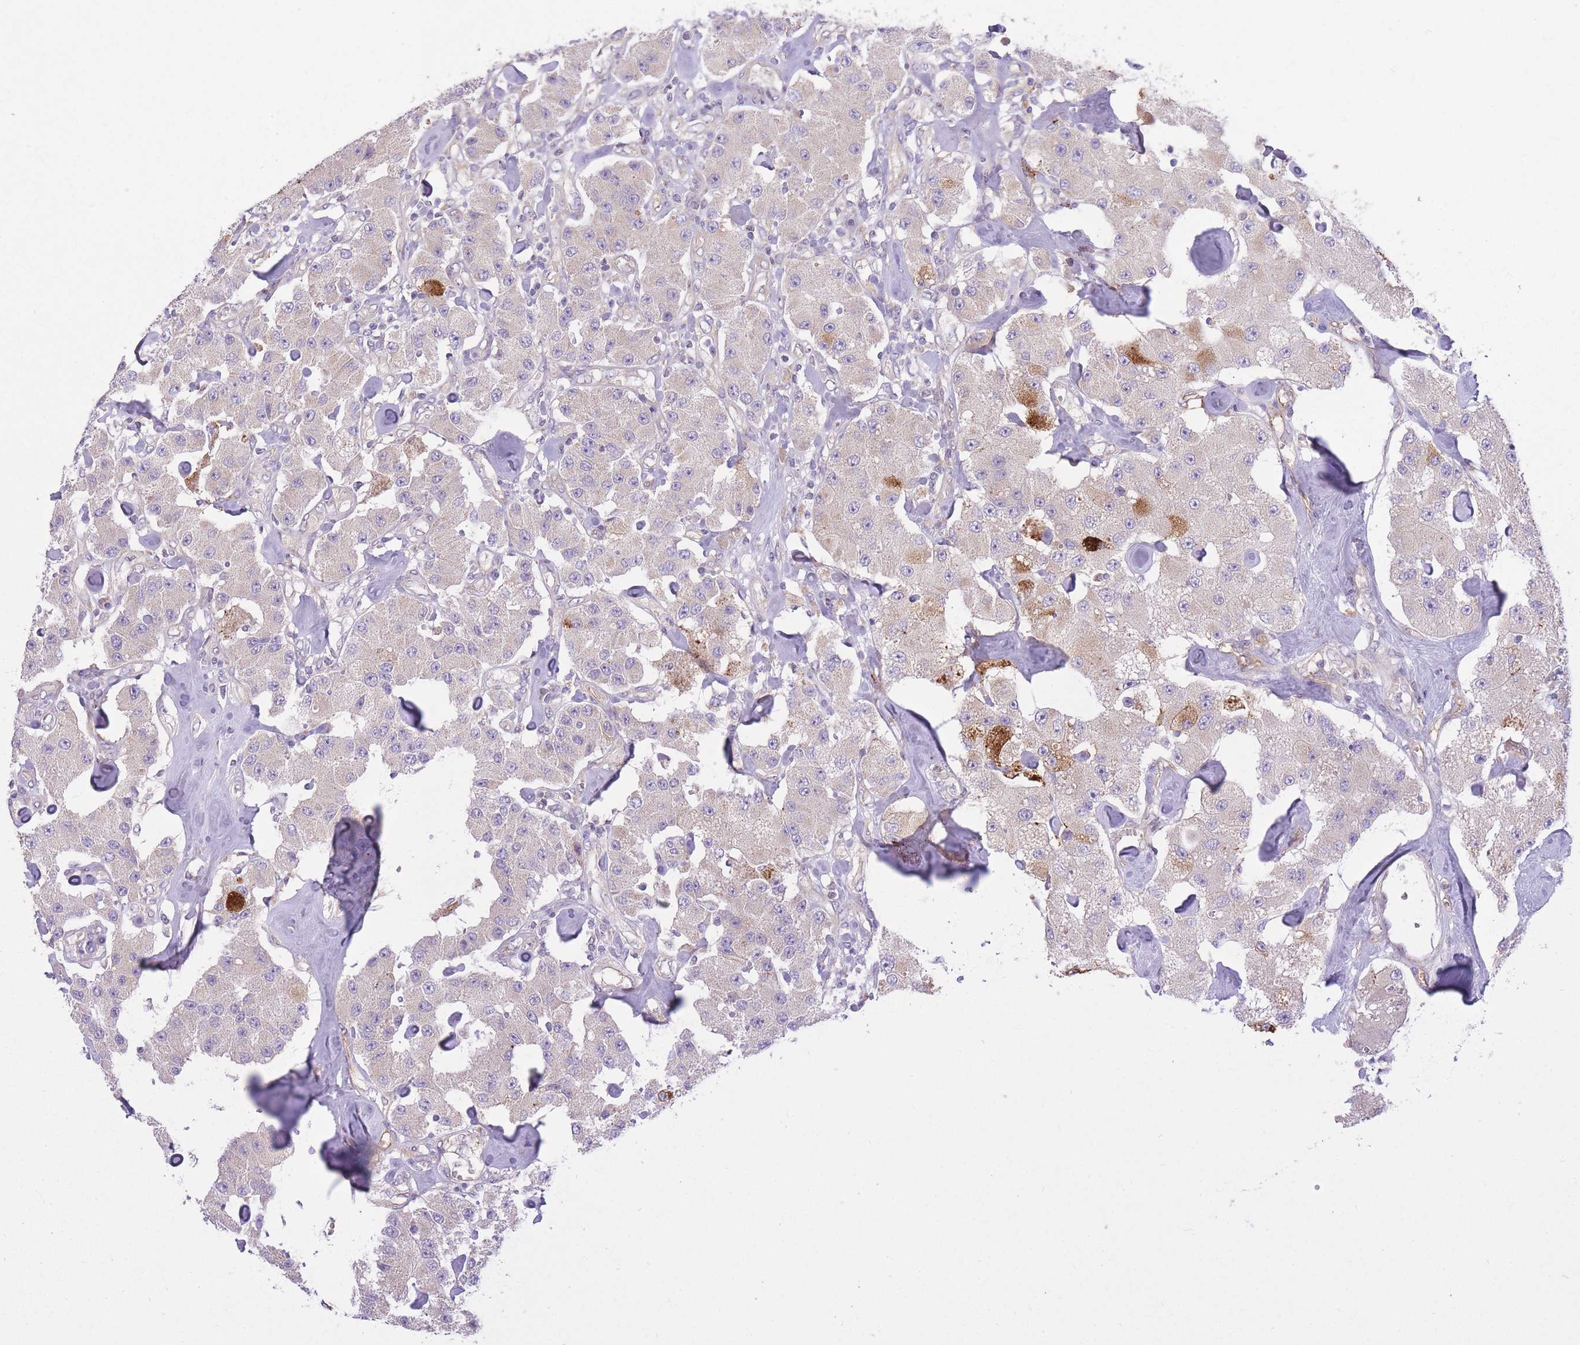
{"staining": {"intensity": "negative", "quantity": "none", "location": "none"}, "tissue": "carcinoid", "cell_type": "Tumor cells", "image_type": "cancer", "snomed": [{"axis": "morphology", "description": "Carcinoid, malignant, NOS"}, {"axis": "topography", "description": "Pancreas"}], "caption": "High magnification brightfield microscopy of carcinoid (malignant) stained with DAB (3,3'-diaminobenzidine) (brown) and counterstained with hematoxylin (blue): tumor cells show no significant expression.", "gene": "REV1", "patient": {"sex": "male", "age": 41}}